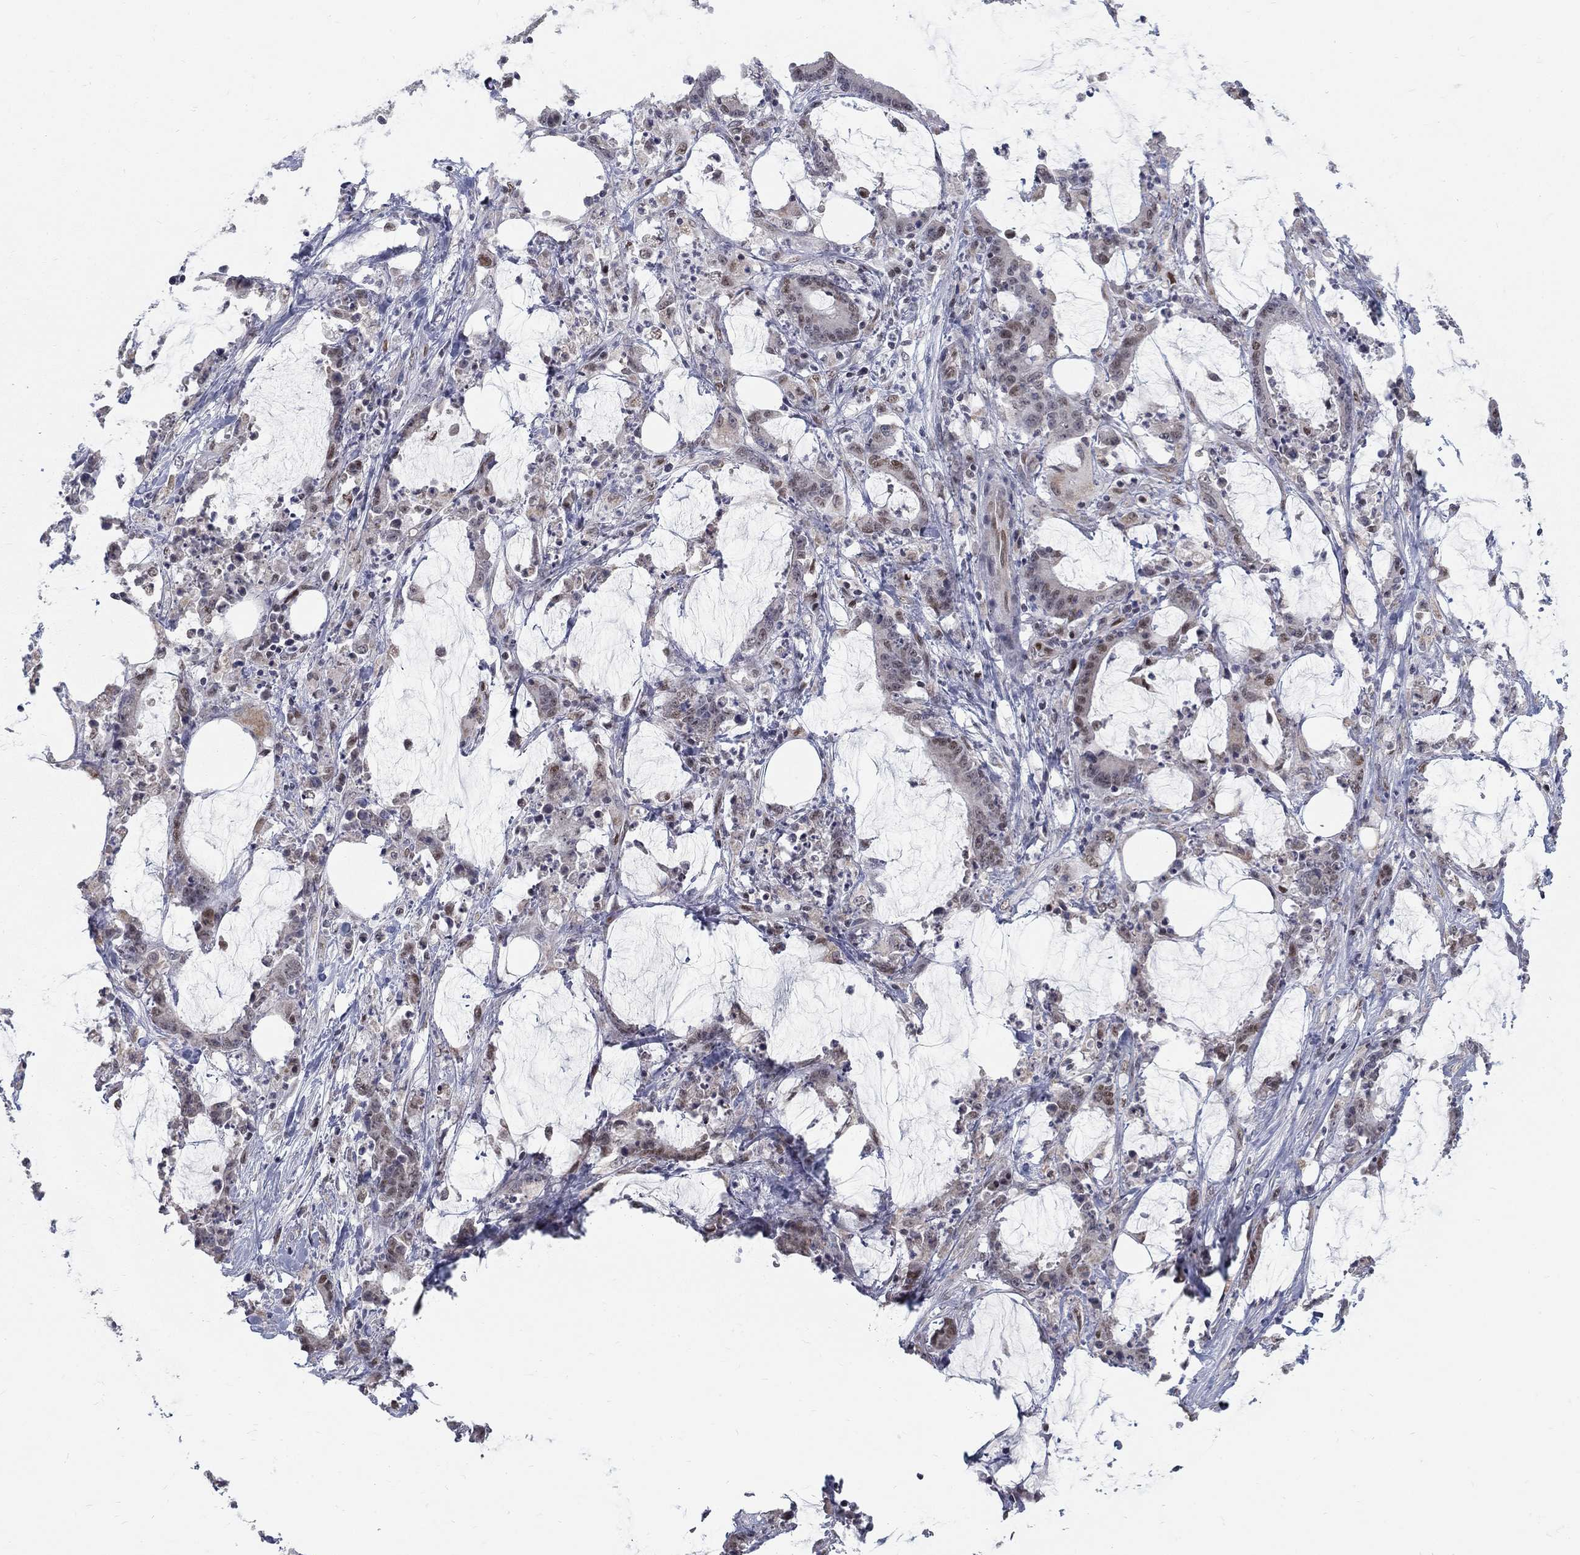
{"staining": {"intensity": "strong", "quantity": "<25%", "location": "nuclear"}, "tissue": "stomach cancer", "cell_type": "Tumor cells", "image_type": "cancer", "snomed": [{"axis": "morphology", "description": "Adenocarcinoma, NOS"}, {"axis": "topography", "description": "Stomach, upper"}], "caption": "Immunohistochemistry (IHC) of human stomach cancer shows medium levels of strong nuclear positivity in approximately <25% of tumor cells.", "gene": "GCFC2", "patient": {"sex": "male", "age": 68}}